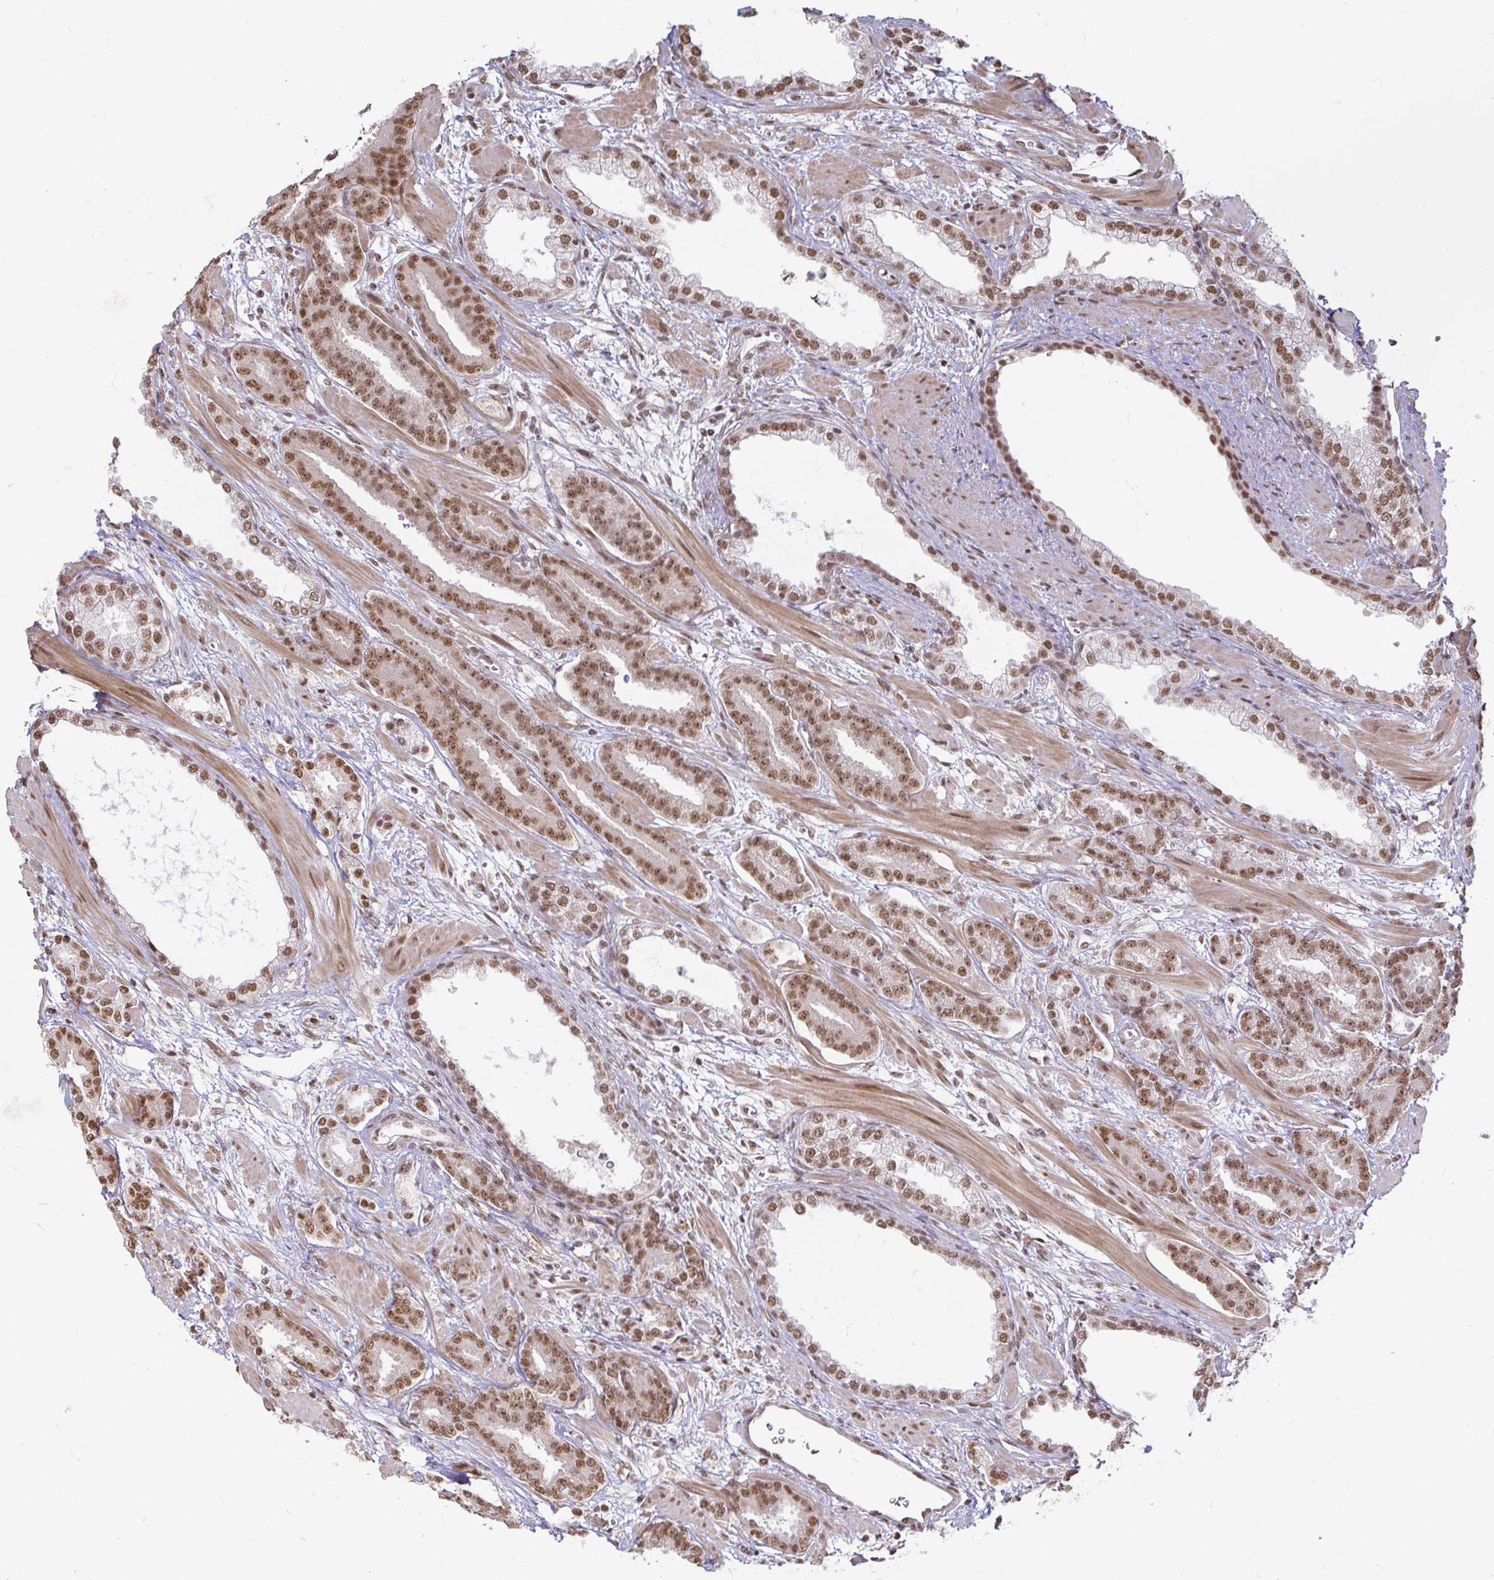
{"staining": {"intensity": "moderate", "quantity": ">75%", "location": "nuclear"}, "tissue": "prostate cancer", "cell_type": "Tumor cells", "image_type": "cancer", "snomed": [{"axis": "morphology", "description": "Adenocarcinoma, High grade"}, {"axis": "topography", "description": "Prostate"}], "caption": "A high-resolution histopathology image shows immunohistochemistry (IHC) staining of prostate adenocarcinoma (high-grade), which exhibits moderate nuclear staining in about >75% of tumor cells.", "gene": "HNRNPU", "patient": {"sex": "male", "age": 60}}